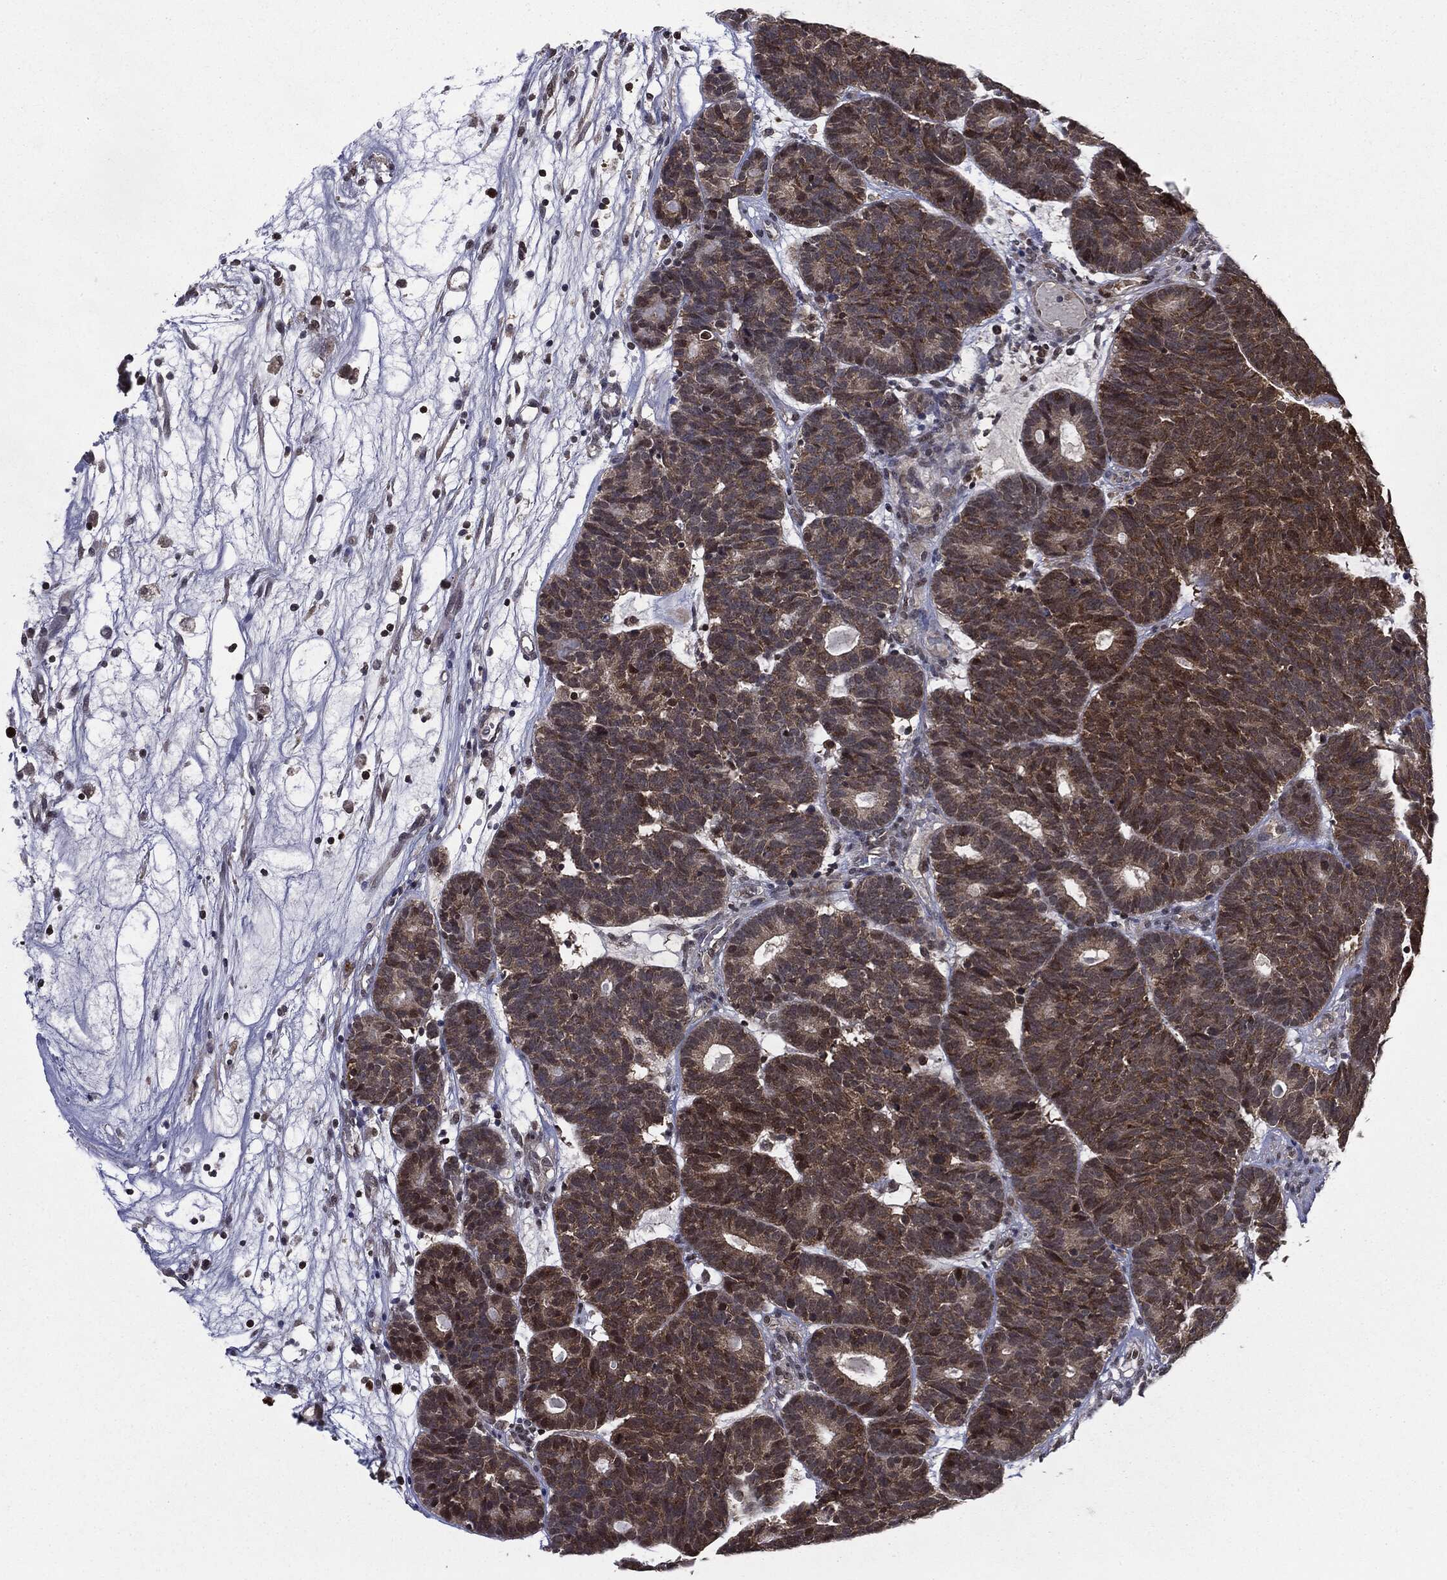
{"staining": {"intensity": "moderate", "quantity": "25%-75%", "location": "cytoplasmic/membranous,nuclear"}, "tissue": "head and neck cancer", "cell_type": "Tumor cells", "image_type": "cancer", "snomed": [{"axis": "morphology", "description": "Adenocarcinoma, NOS"}, {"axis": "topography", "description": "Head-Neck"}], "caption": "Immunohistochemistry image of neoplastic tissue: human head and neck cancer (adenocarcinoma) stained using immunohistochemistry (IHC) reveals medium levels of moderate protein expression localized specifically in the cytoplasmic/membranous and nuclear of tumor cells, appearing as a cytoplasmic/membranous and nuclear brown color.", "gene": "GPI", "patient": {"sex": "female", "age": 81}}